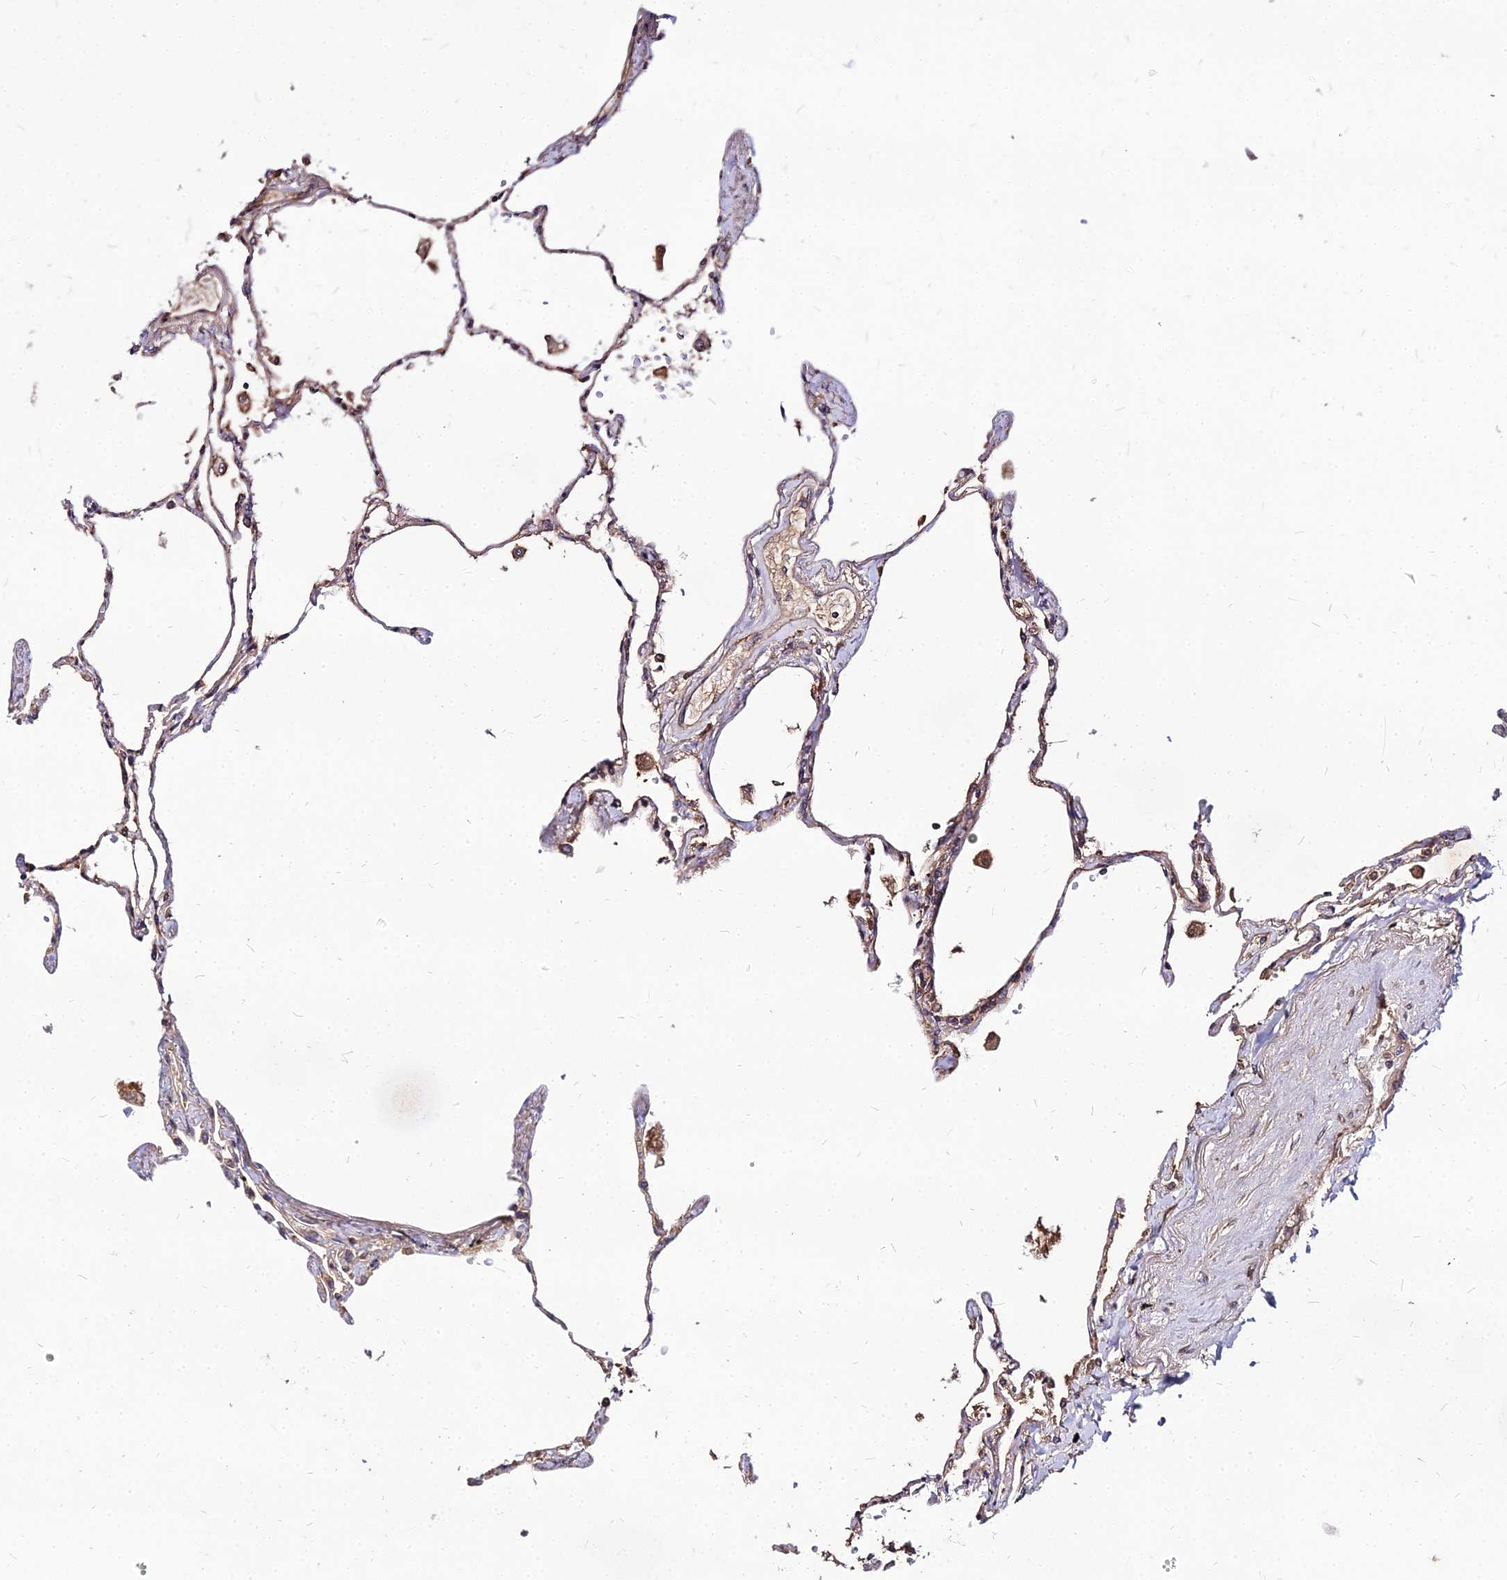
{"staining": {"intensity": "moderate", "quantity": "25%-75%", "location": "cytoplasmic/membranous"}, "tissue": "lung", "cell_type": "Alveolar cells", "image_type": "normal", "snomed": [{"axis": "morphology", "description": "Normal tissue, NOS"}, {"axis": "topography", "description": "Lung"}], "caption": "This photomicrograph reveals immunohistochemistry staining of normal lung, with medium moderate cytoplasmic/membranous positivity in approximately 25%-75% of alveolar cells.", "gene": "PDE4D", "patient": {"sex": "female", "age": 67}}